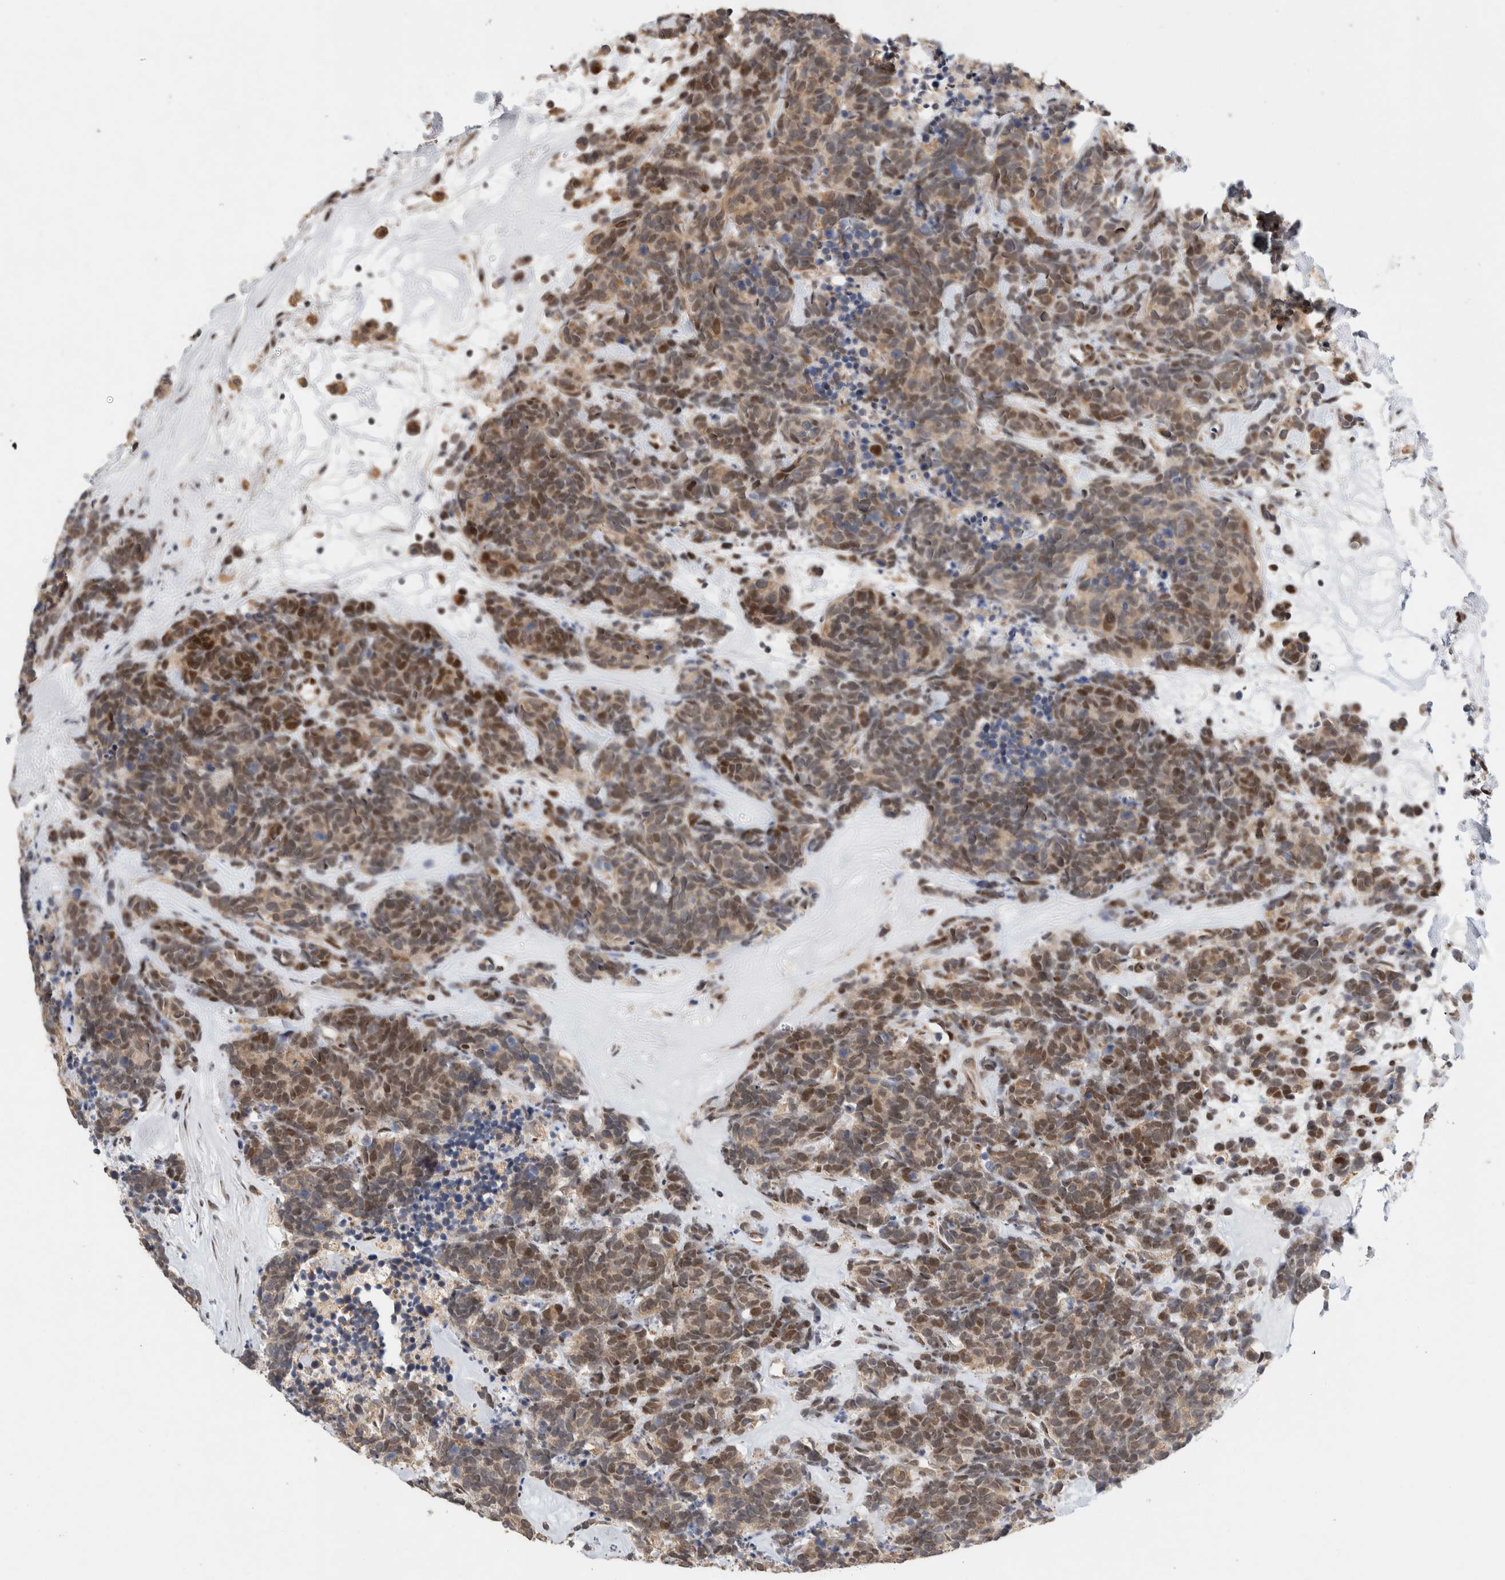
{"staining": {"intensity": "moderate", "quantity": ">75%", "location": "nuclear"}, "tissue": "carcinoid", "cell_type": "Tumor cells", "image_type": "cancer", "snomed": [{"axis": "morphology", "description": "Carcinoma, NOS"}, {"axis": "morphology", "description": "Carcinoid, malignant, NOS"}, {"axis": "topography", "description": "Urinary bladder"}], "caption": "Moderate nuclear positivity for a protein is present in about >75% of tumor cells of carcinoid using IHC.", "gene": "C8orf58", "patient": {"sex": "male", "age": 57}}